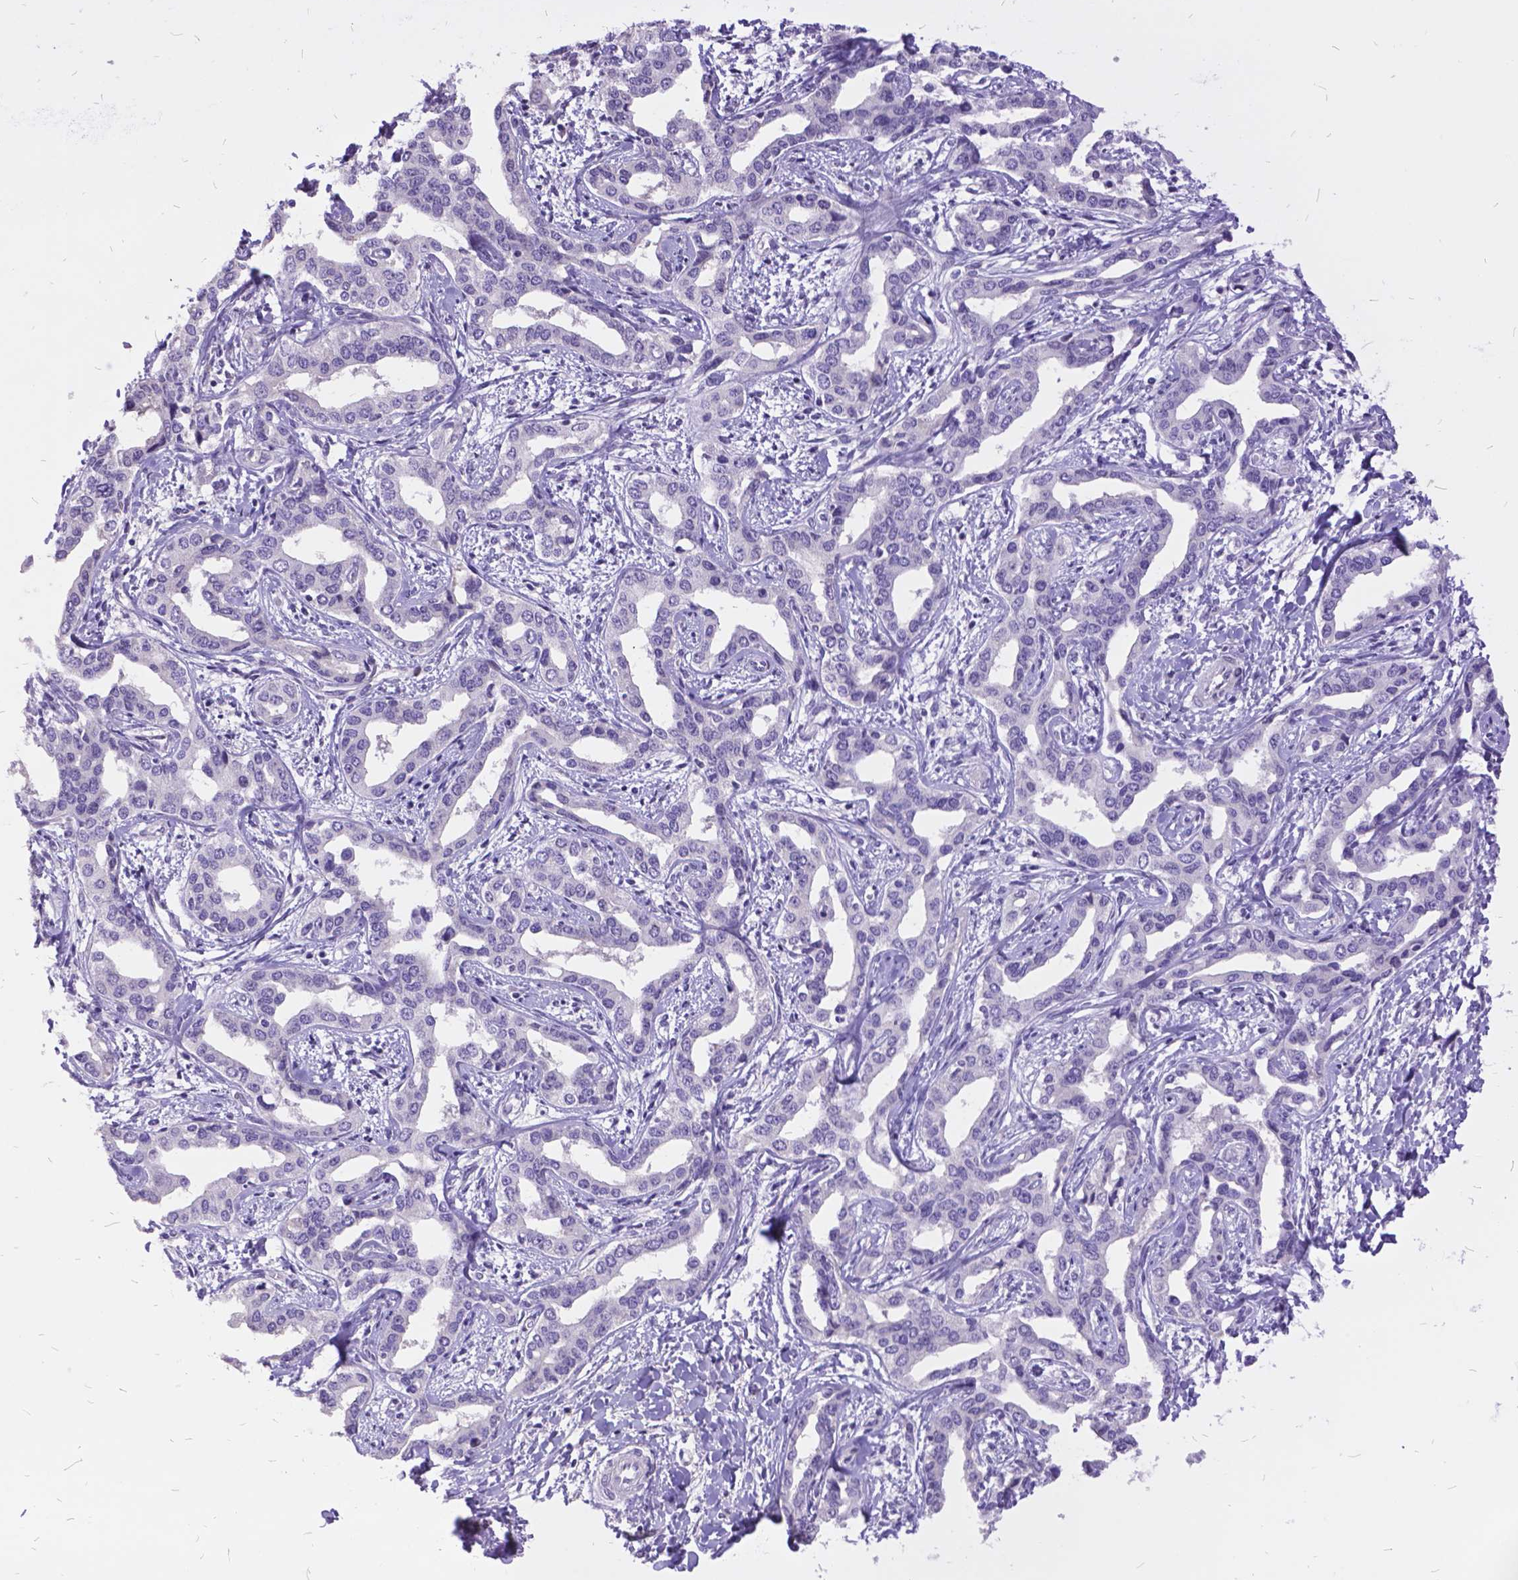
{"staining": {"intensity": "negative", "quantity": "none", "location": "none"}, "tissue": "liver cancer", "cell_type": "Tumor cells", "image_type": "cancer", "snomed": [{"axis": "morphology", "description": "Cholangiocarcinoma"}, {"axis": "topography", "description": "Liver"}], "caption": "Image shows no significant protein staining in tumor cells of cholangiocarcinoma (liver). (DAB (3,3'-diaminobenzidine) immunohistochemistry, high magnification).", "gene": "ITGB6", "patient": {"sex": "male", "age": 59}}